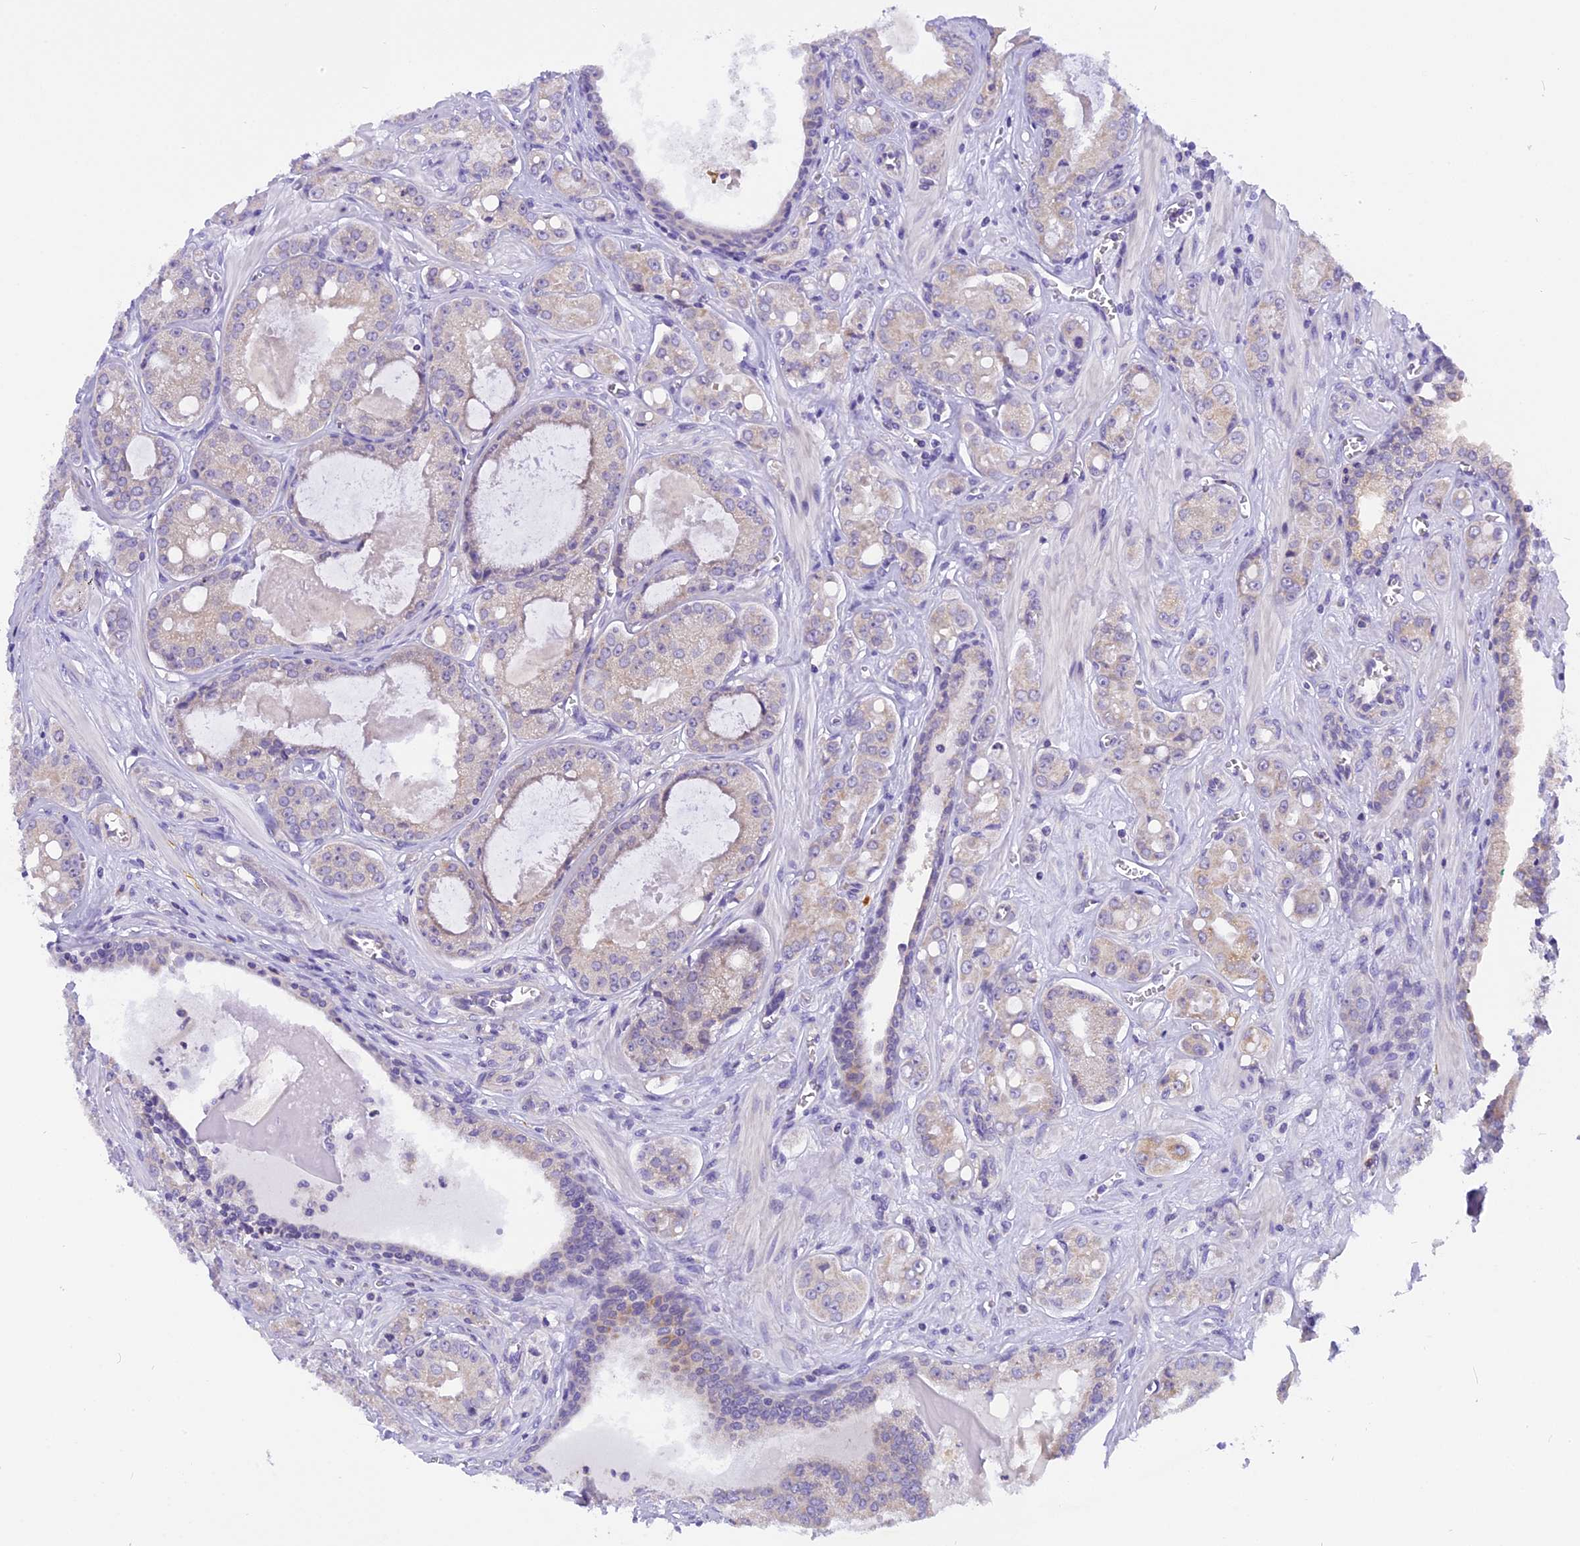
{"staining": {"intensity": "negative", "quantity": "none", "location": "none"}, "tissue": "prostate cancer", "cell_type": "Tumor cells", "image_type": "cancer", "snomed": [{"axis": "morphology", "description": "Adenocarcinoma, High grade"}, {"axis": "topography", "description": "Prostate"}], "caption": "A photomicrograph of high-grade adenocarcinoma (prostate) stained for a protein displays no brown staining in tumor cells. (Stains: DAB (3,3'-diaminobenzidine) immunohistochemistry (IHC) with hematoxylin counter stain, Microscopy: brightfield microscopy at high magnification).", "gene": "TRIM3", "patient": {"sex": "male", "age": 74}}